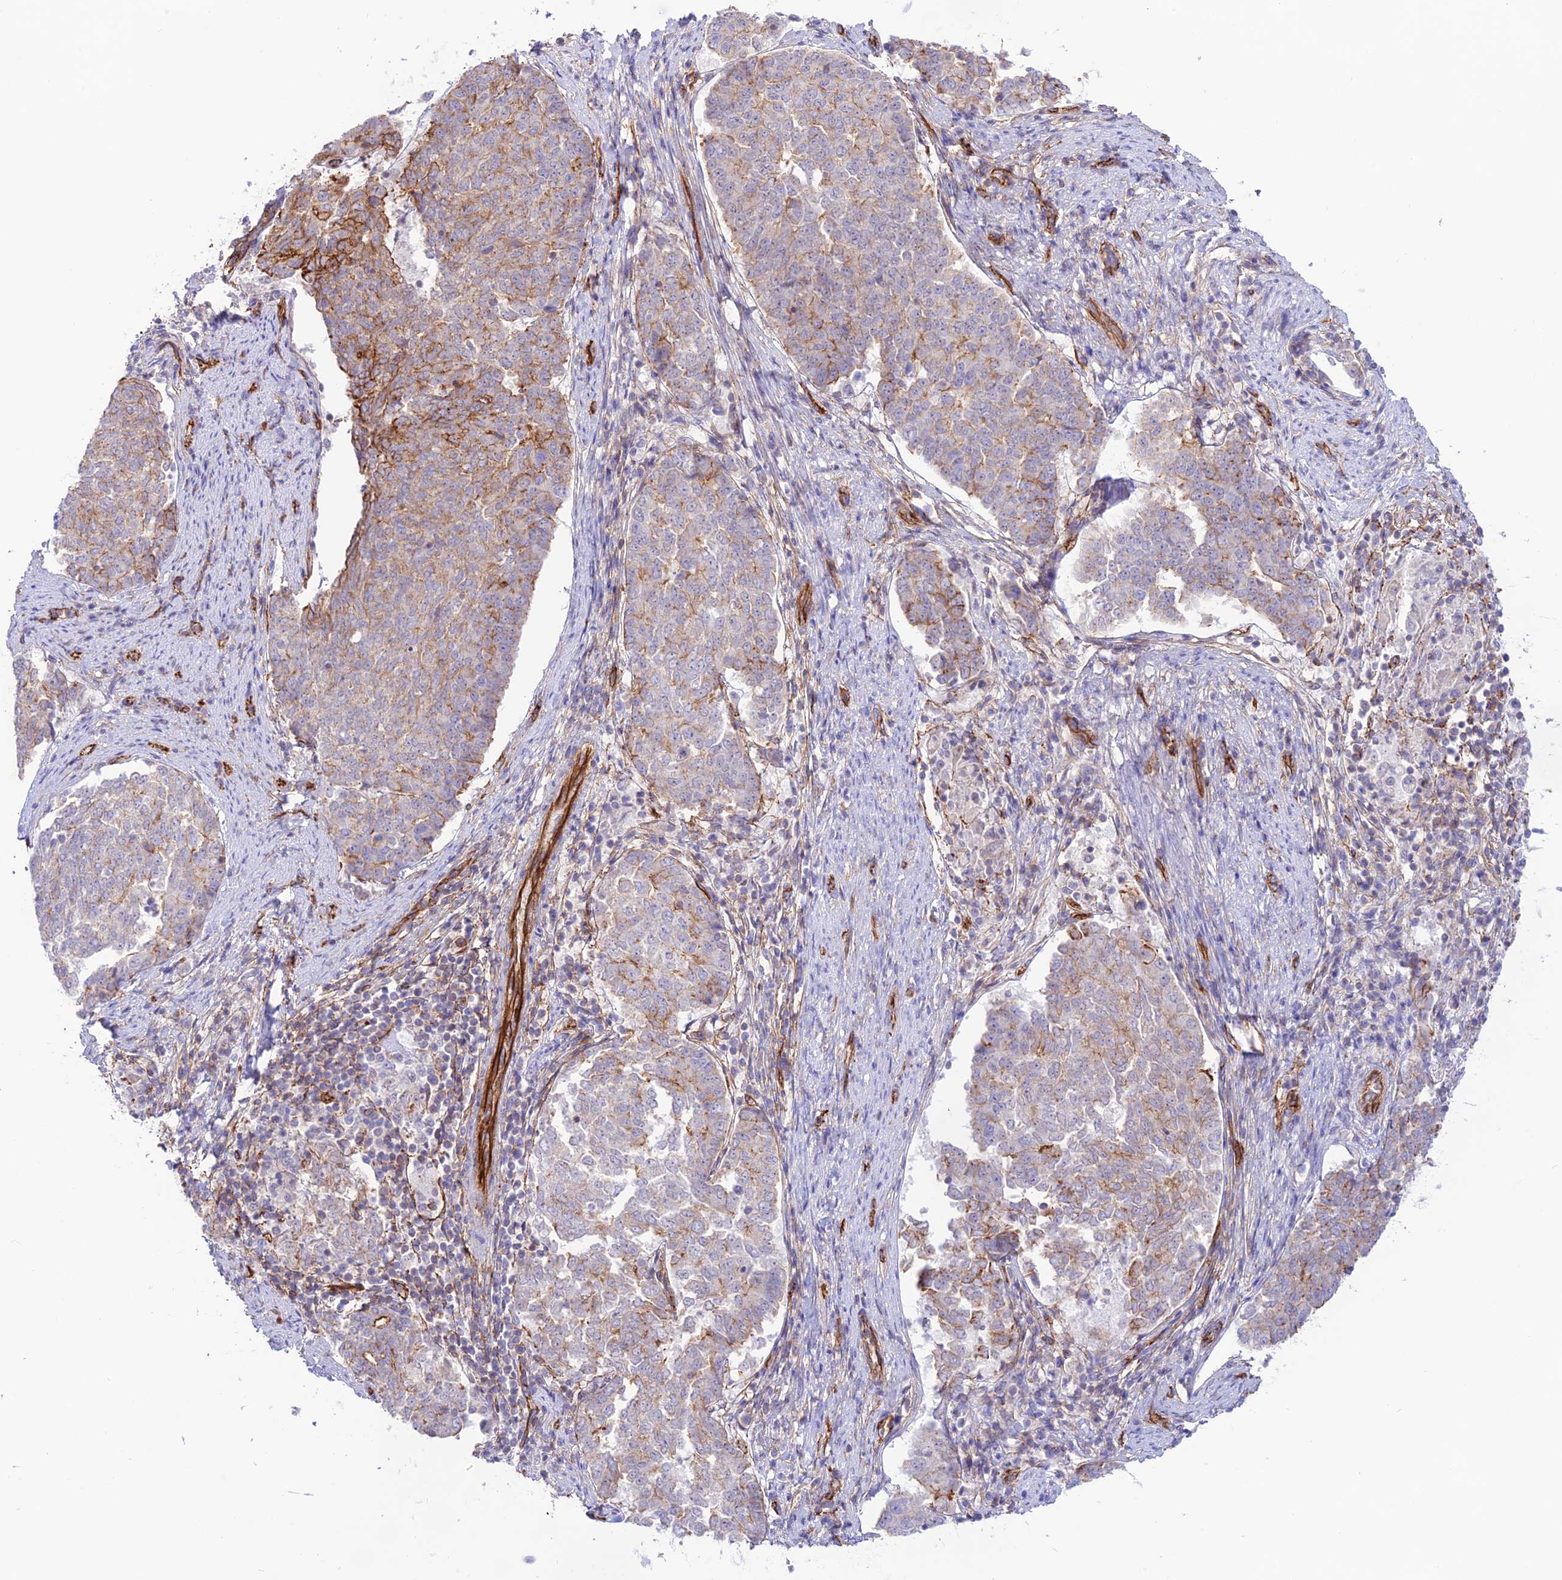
{"staining": {"intensity": "moderate", "quantity": "<25%", "location": "cytoplasmic/membranous"}, "tissue": "endometrial cancer", "cell_type": "Tumor cells", "image_type": "cancer", "snomed": [{"axis": "morphology", "description": "Adenocarcinoma, NOS"}, {"axis": "topography", "description": "Endometrium"}], "caption": "Brown immunohistochemical staining in adenocarcinoma (endometrial) shows moderate cytoplasmic/membranous expression in about <25% of tumor cells.", "gene": "YPEL5", "patient": {"sex": "female", "age": 80}}